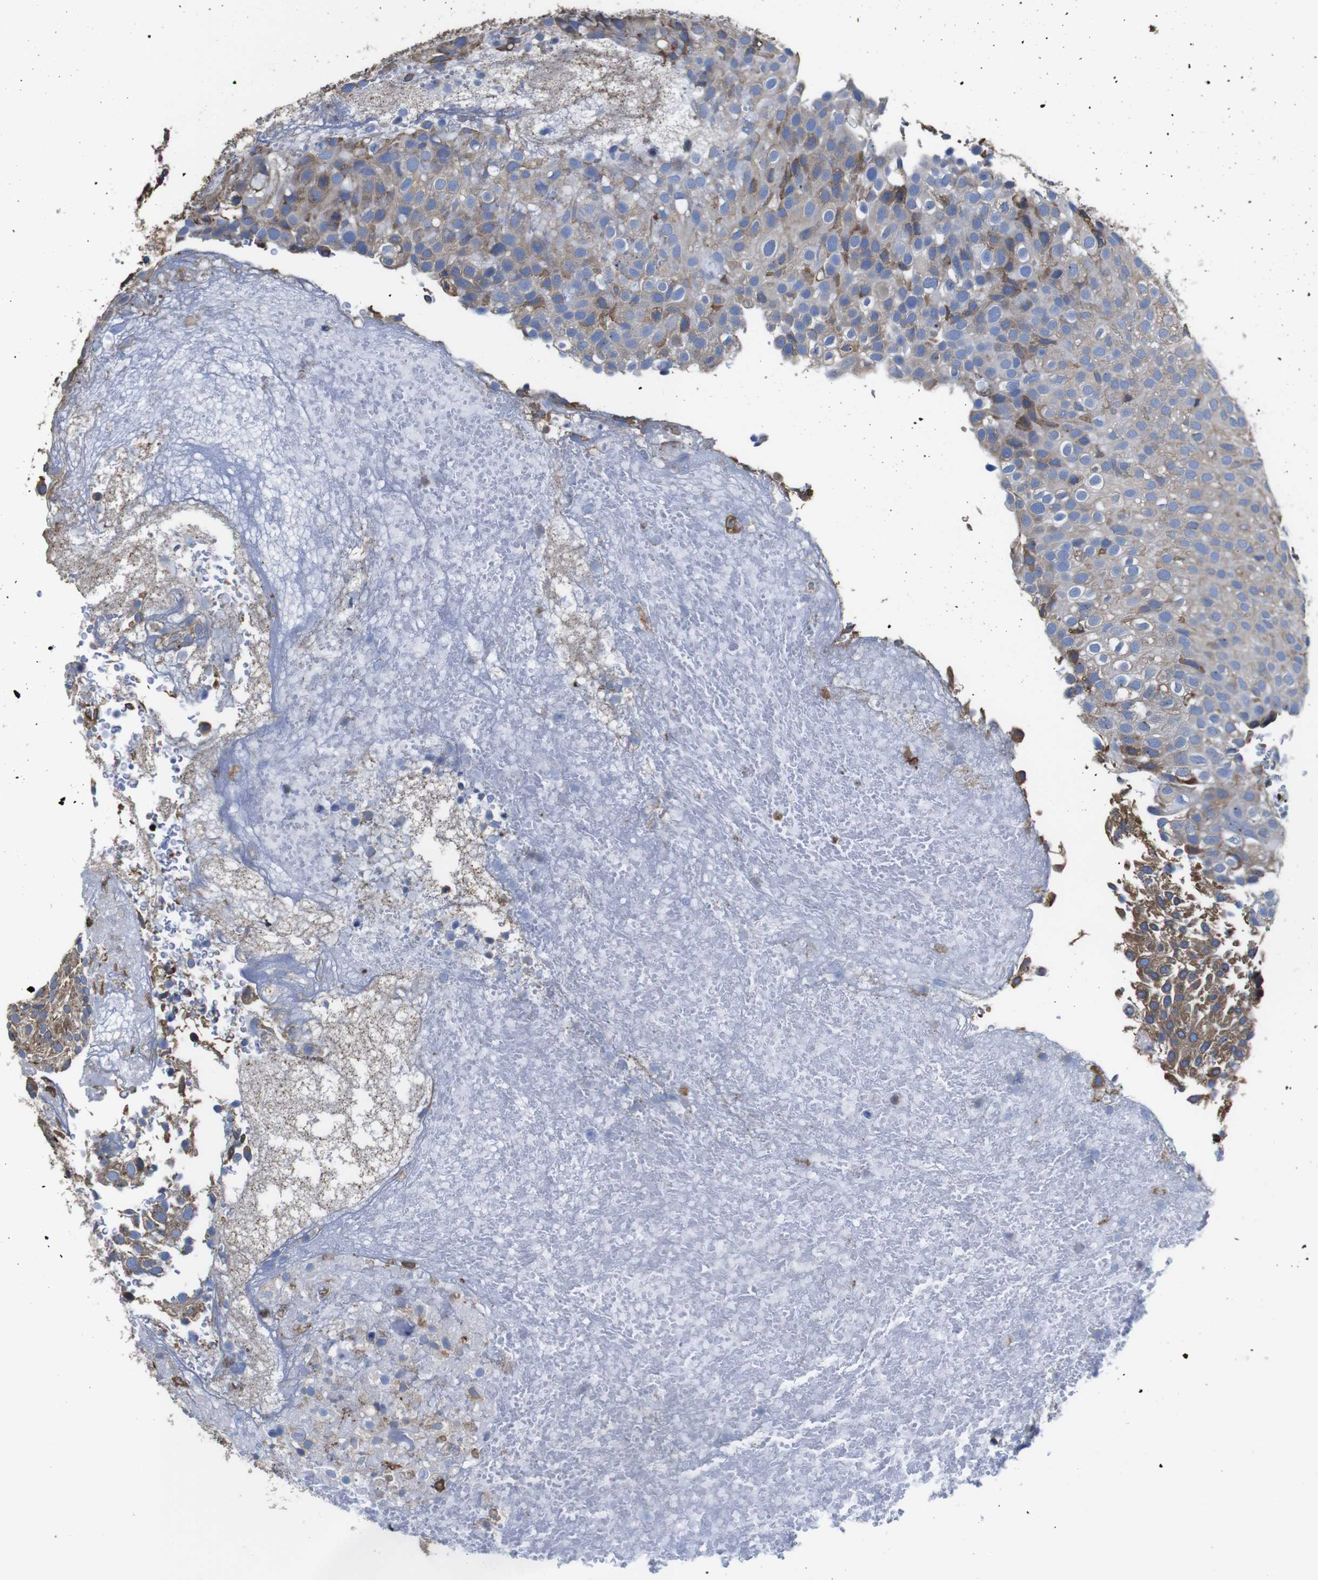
{"staining": {"intensity": "weak", "quantity": ">75%", "location": "cytoplasmic/membranous"}, "tissue": "urothelial cancer", "cell_type": "Tumor cells", "image_type": "cancer", "snomed": [{"axis": "morphology", "description": "Urothelial carcinoma, Low grade"}, {"axis": "topography", "description": "Urinary bladder"}], "caption": "Immunohistochemistry of urothelial cancer reveals low levels of weak cytoplasmic/membranous positivity in about >75% of tumor cells.", "gene": "PPIB", "patient": {"sex": "male", "age": 78}}